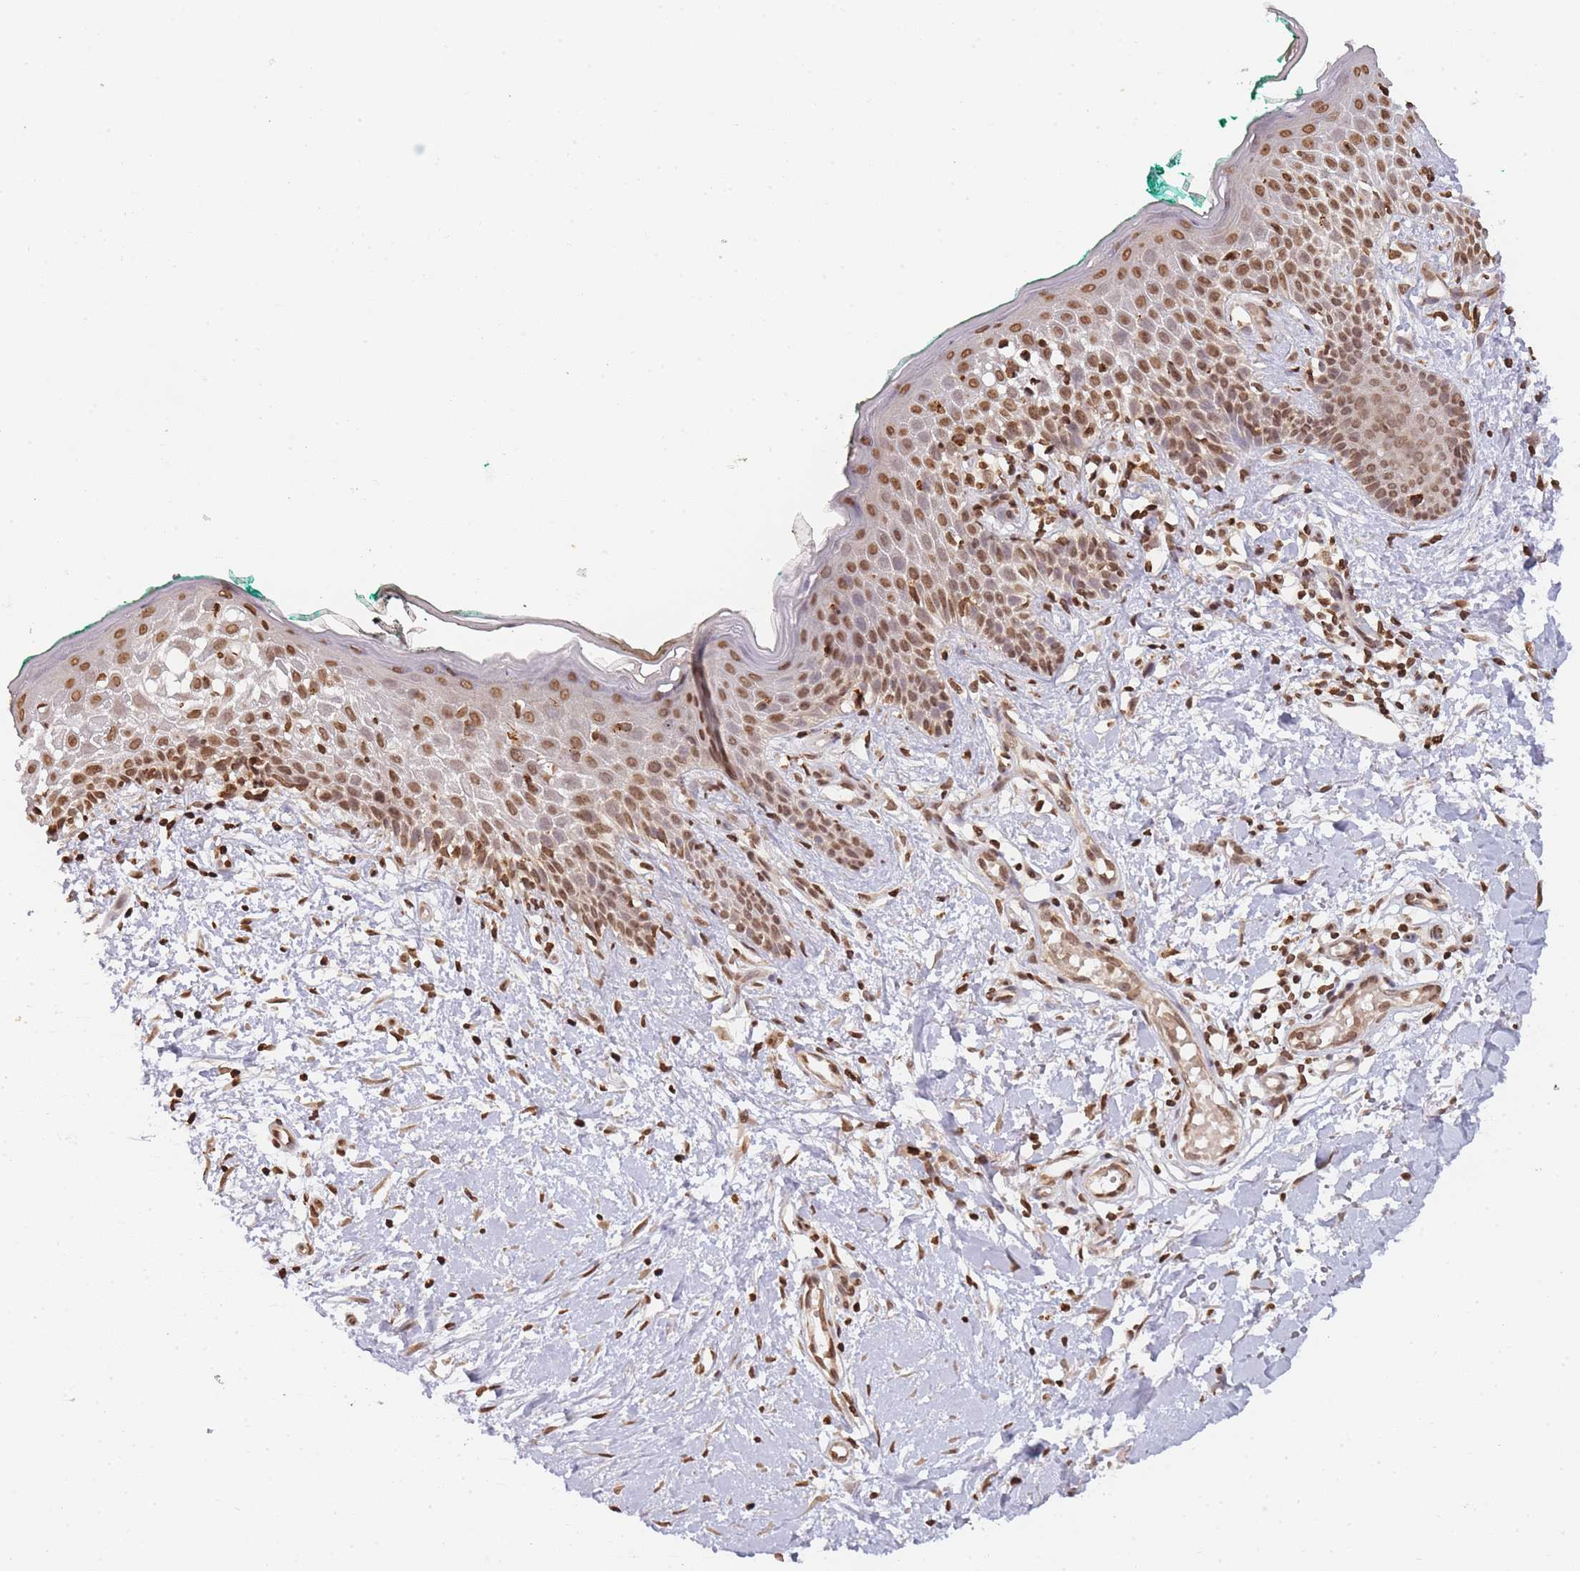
{"staining": {"intensity": "moderate", "quantity": ">75%", "location": "nuclear"}, "tissue": "skin", "cell_type": "Fibroblasts", "image_type": "normal", "snomed": [{"axis": "morphology", "description": "Normal tissue, NOS"}, {"axis": "morphology", "description": "Malignant melanoma, NOS"}, {"axis": "topography", "description": "Skin"}], "caption": "Skin stained with DAB immunohistochemistry demonstrates medium levels of moderate nuclear staining in approximately >75% of fibroblasts. The staining was performed using DAB (3,3'-diaminobenzidine), with brown indicating positive protein expression. Nuclei are stained blue with hematoxylin.", "gene": "WWTR1", "patient": {"sex": "male", "age": 62}}